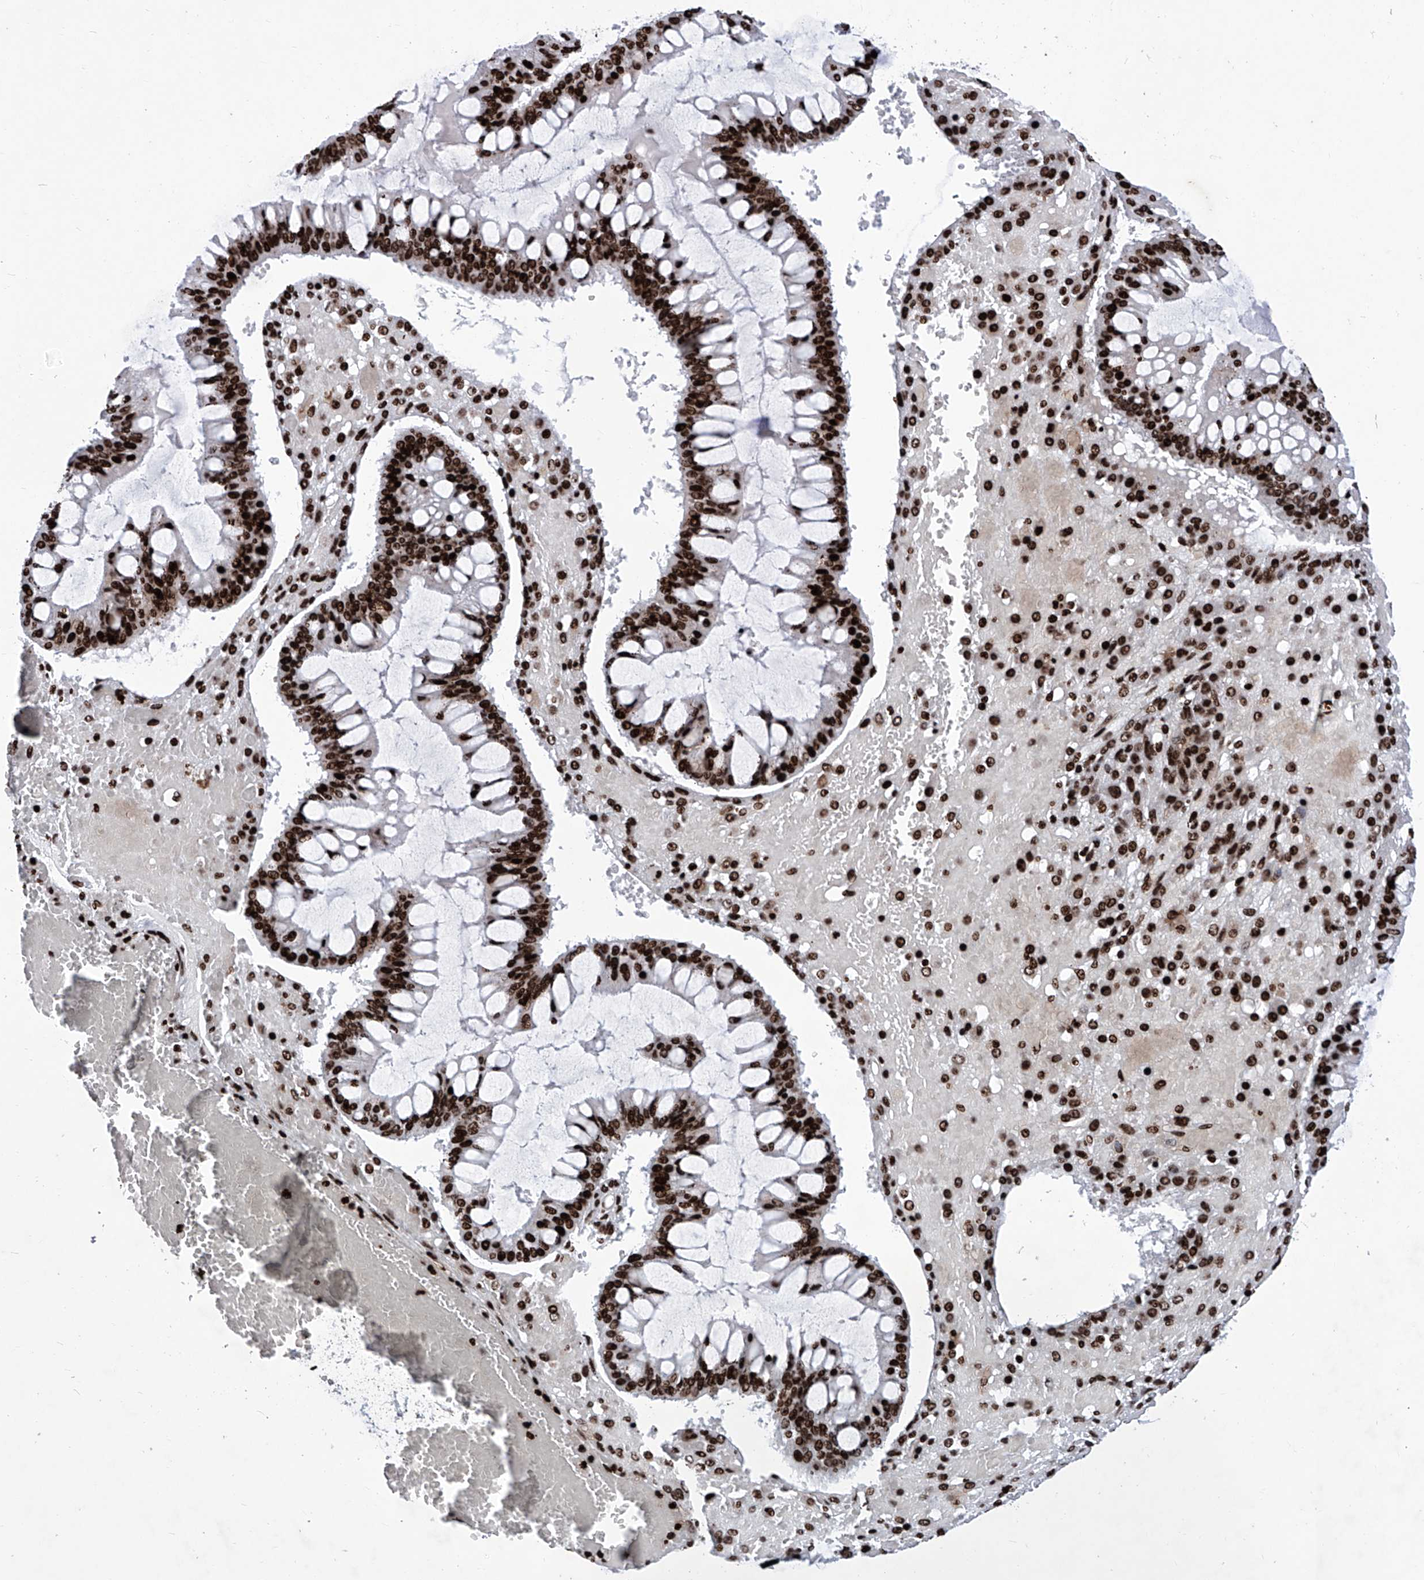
{"staining": {"intensity": "strong", "quantity": ">75%", "location": "nuclear"}, "tissue": "ovarian cancer", "cell_type": "Tumor cells", "image_type": "cancer", "snomed": [{"axis": "morphology", "description": "Cystadenocarcinoma, mucinous, NOS"}, {"axis": "topography", "description": "Ovary"}], "caption": "Immunohistochemistry (IHC) micrograph of ovarian cancer (mucinous cystadenocarcinoma) stained for a protein (brown), which reveals high levels of strong nuclear expression in approximately >75% of tumor cells.", "gene": "HEY2", "patient": {"sex": "female", "age": 73}}